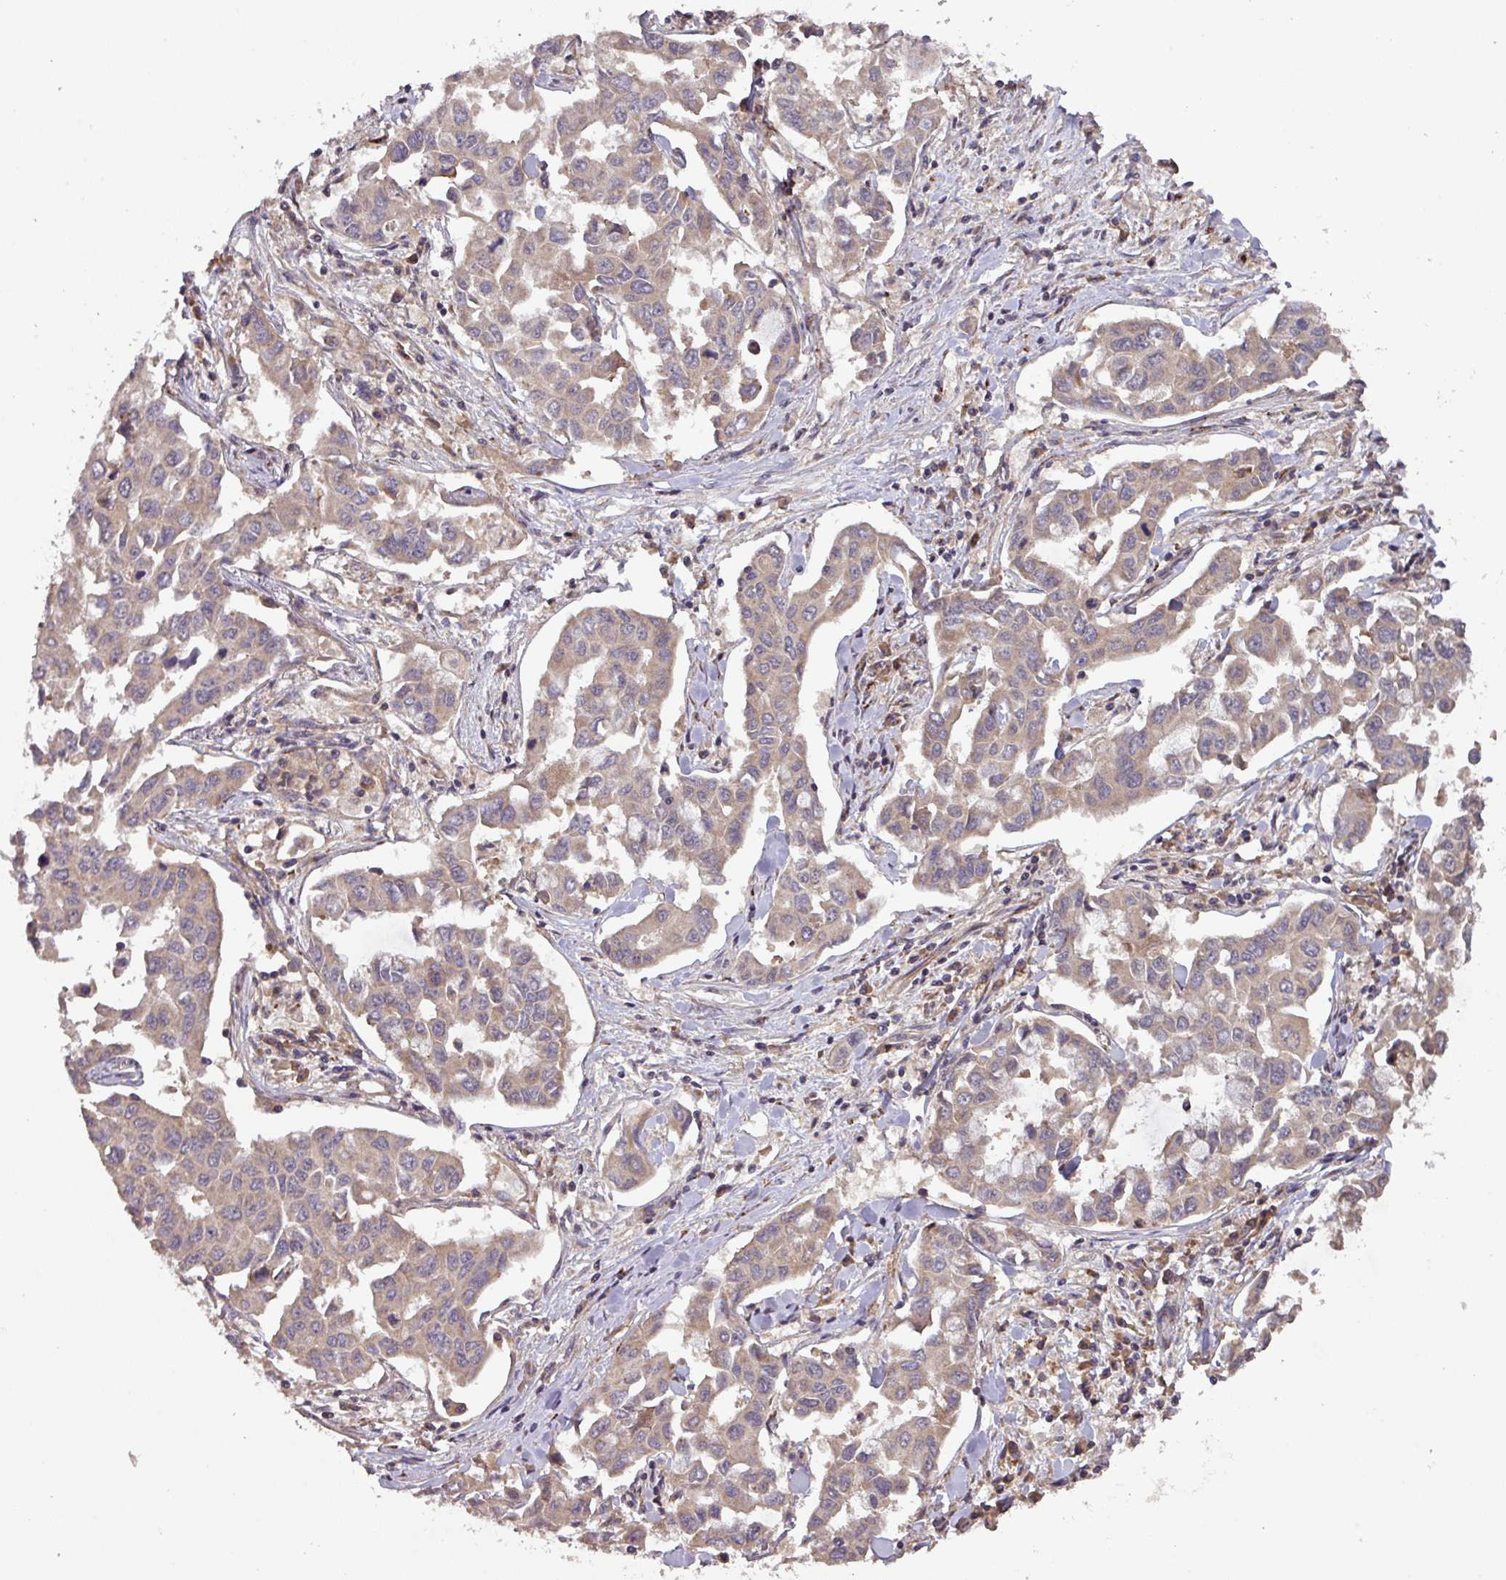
{"staining": {"intensity": "moderate", "quantity": "25%-75%", "location": "cytoplasmic/membranous"}, "tissue": "lung cancer", "cell_type": "Tumor cells", "image_type": "cancer", "snomed": [{"axis": "morphology", "description": "Adenocarcinoma, NOS"}, {"axis": "topography", "description": "Lung"}], "caption": "Moderate cytoplasmic/membranous protein positivity is appreciated in about 25%-75% of tumor cells in lung cancer. Using DAB (brown) and hematoxylin (blue) stains, captured at high magnification using brightfield microscopy.", "gene": "MRRF", "patient": {"sex": "male", "age": 64}}